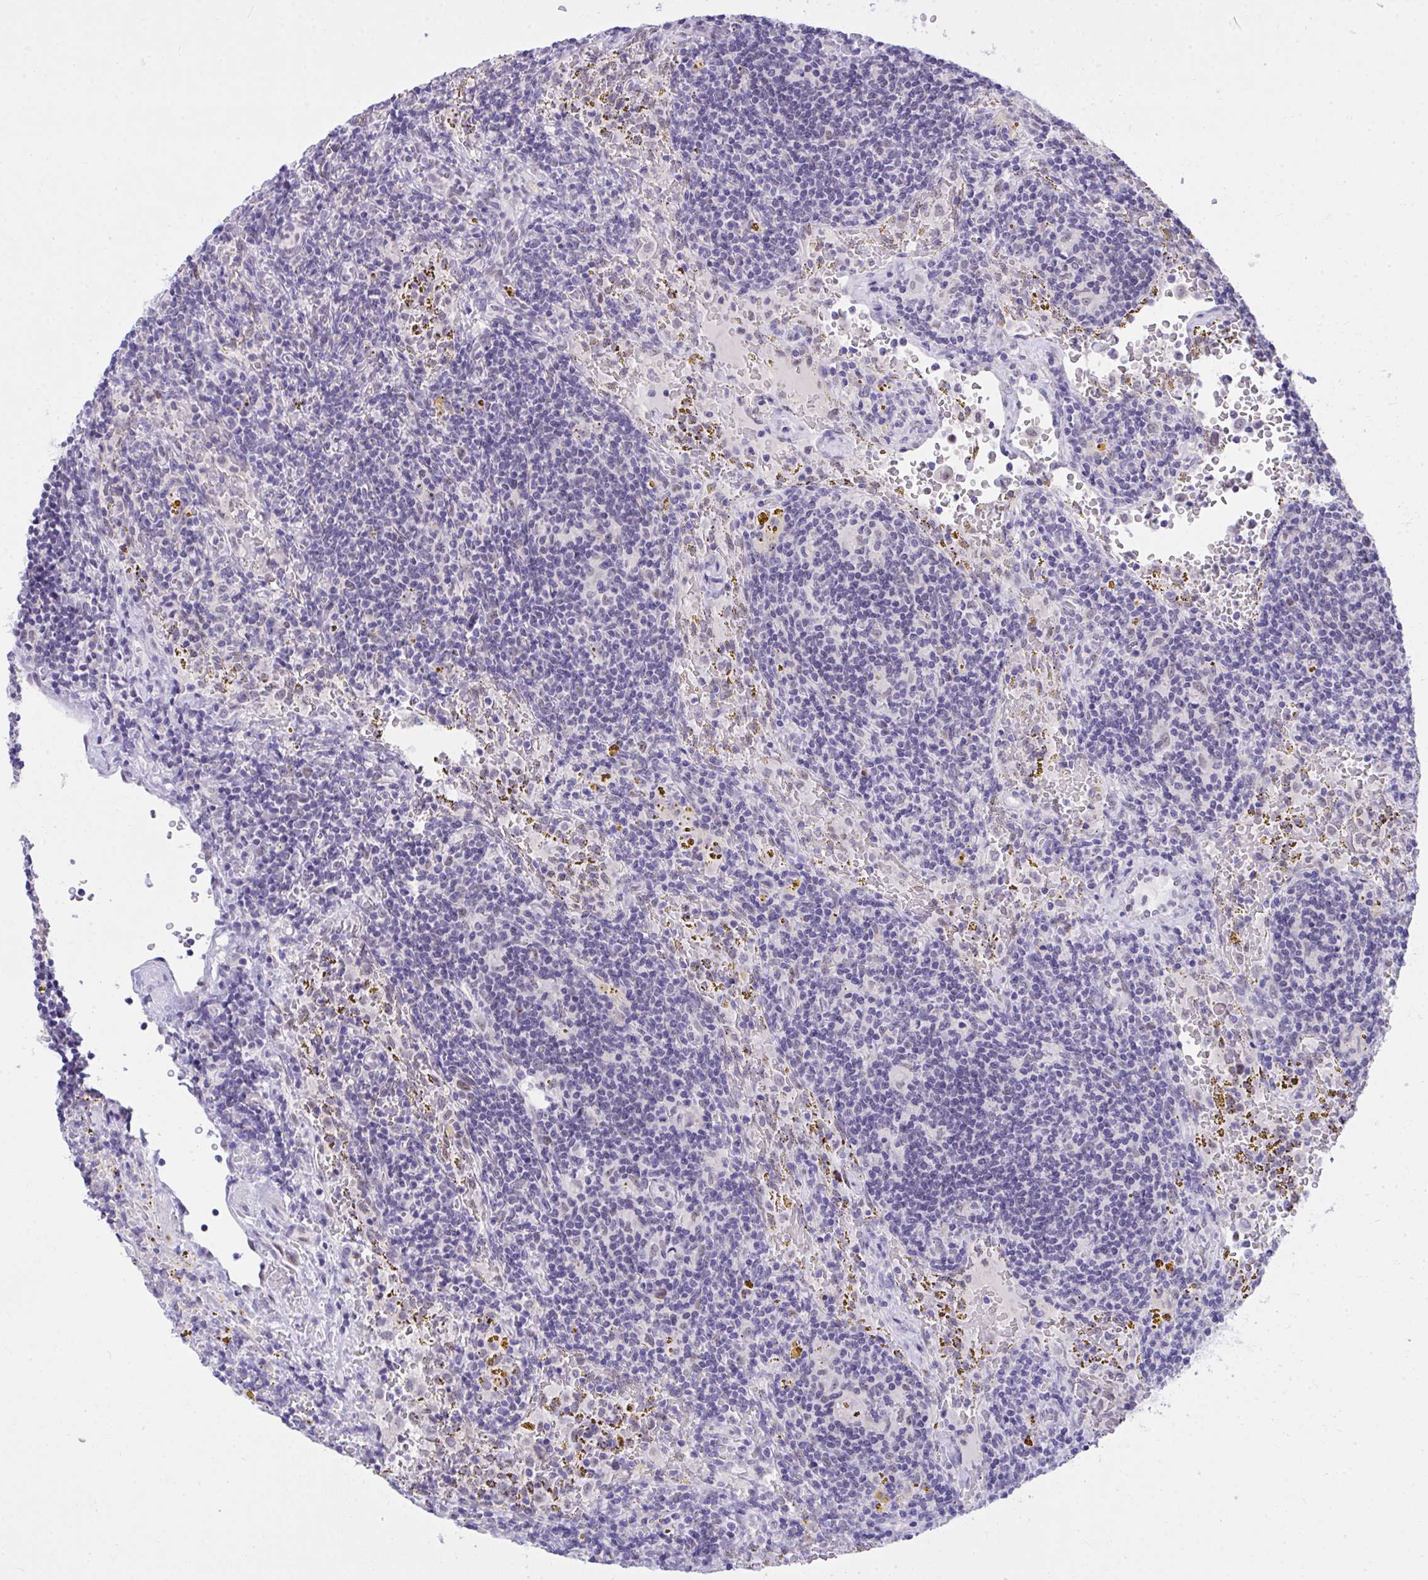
{"staining": {"intensity": "negative", "quantity": "none", "location": "none"}, "tissue": "lymphoma", "cell_type": "Tumor cells", "image_type": "cancer", "snomed": [{"axis": "morphology", "description": "Malignant lymphoma, non-Hodgkin's type, Low grade"}, {"axis": "topography", "description": "Spleen"}], "caption": "An immunohistochemistry photomicrograph of low-grade malignant lymphoma, non-Hodgkin's type is shown. There is no staining in tumor cells of low-grade malignant lymphoma, non-Hodgkin's type.", "gene": "TEAD4", "patient": {"sex": "female", "age": 70}}